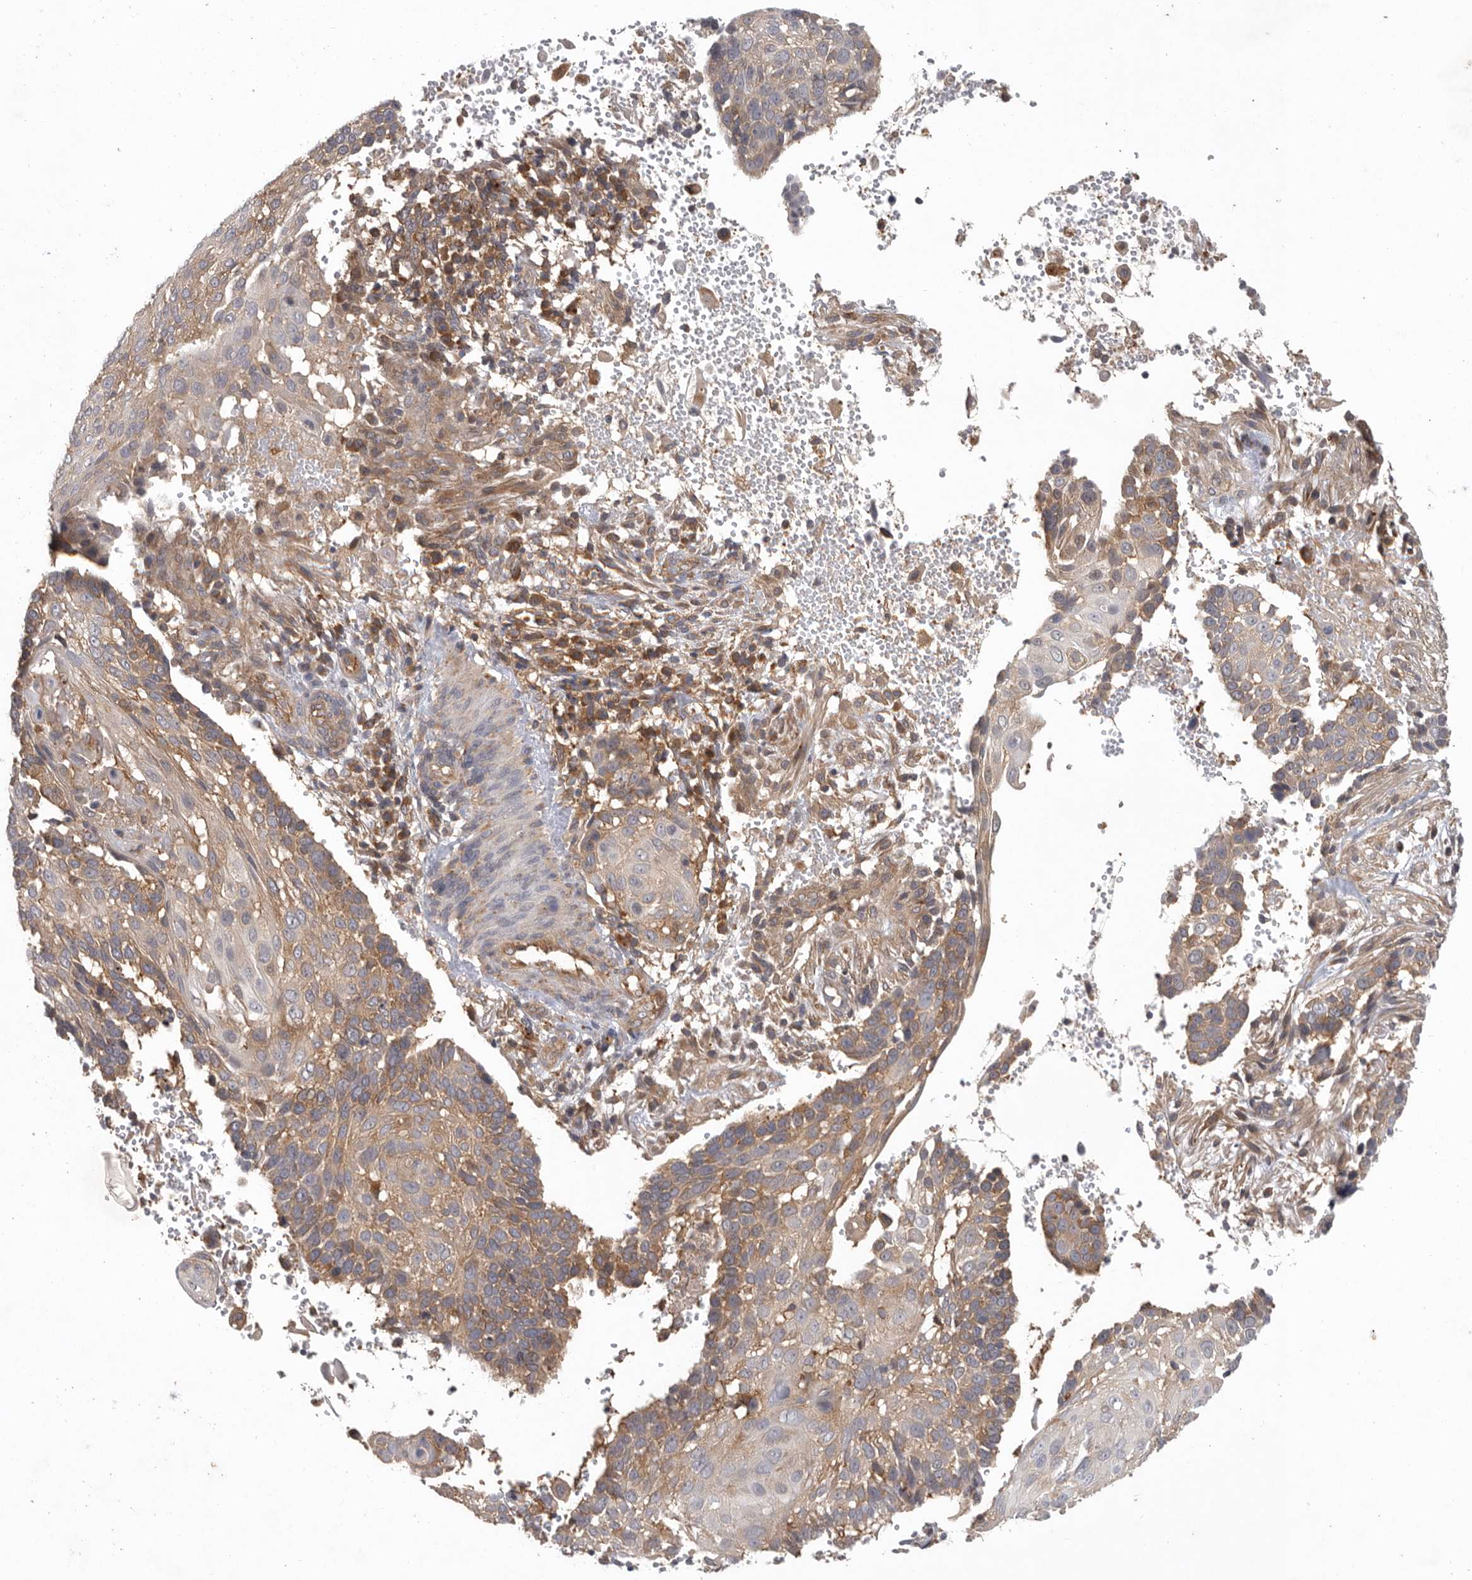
{"staining": {"intensity": "weak", "quantity": ">75%", "location": "cytoplasmic/membranous"}, "tissue": "cervical cancer", "cell_type": "Tumor cells", "image_type": "cancer", "snomed": [{"axis": "morphology", "description": "Squamous cell carcinoma, NOS"}, {"axis": "topography", "description": "Cervix"}], "caption": "Cervical cancer (squamous cell carcinoma) tissue shows weak cytoplasmic/membranous staining in approximately >75% of tumor cells", "gene": "C1orf109", "patient": {"sex": "female", "age": 74}}